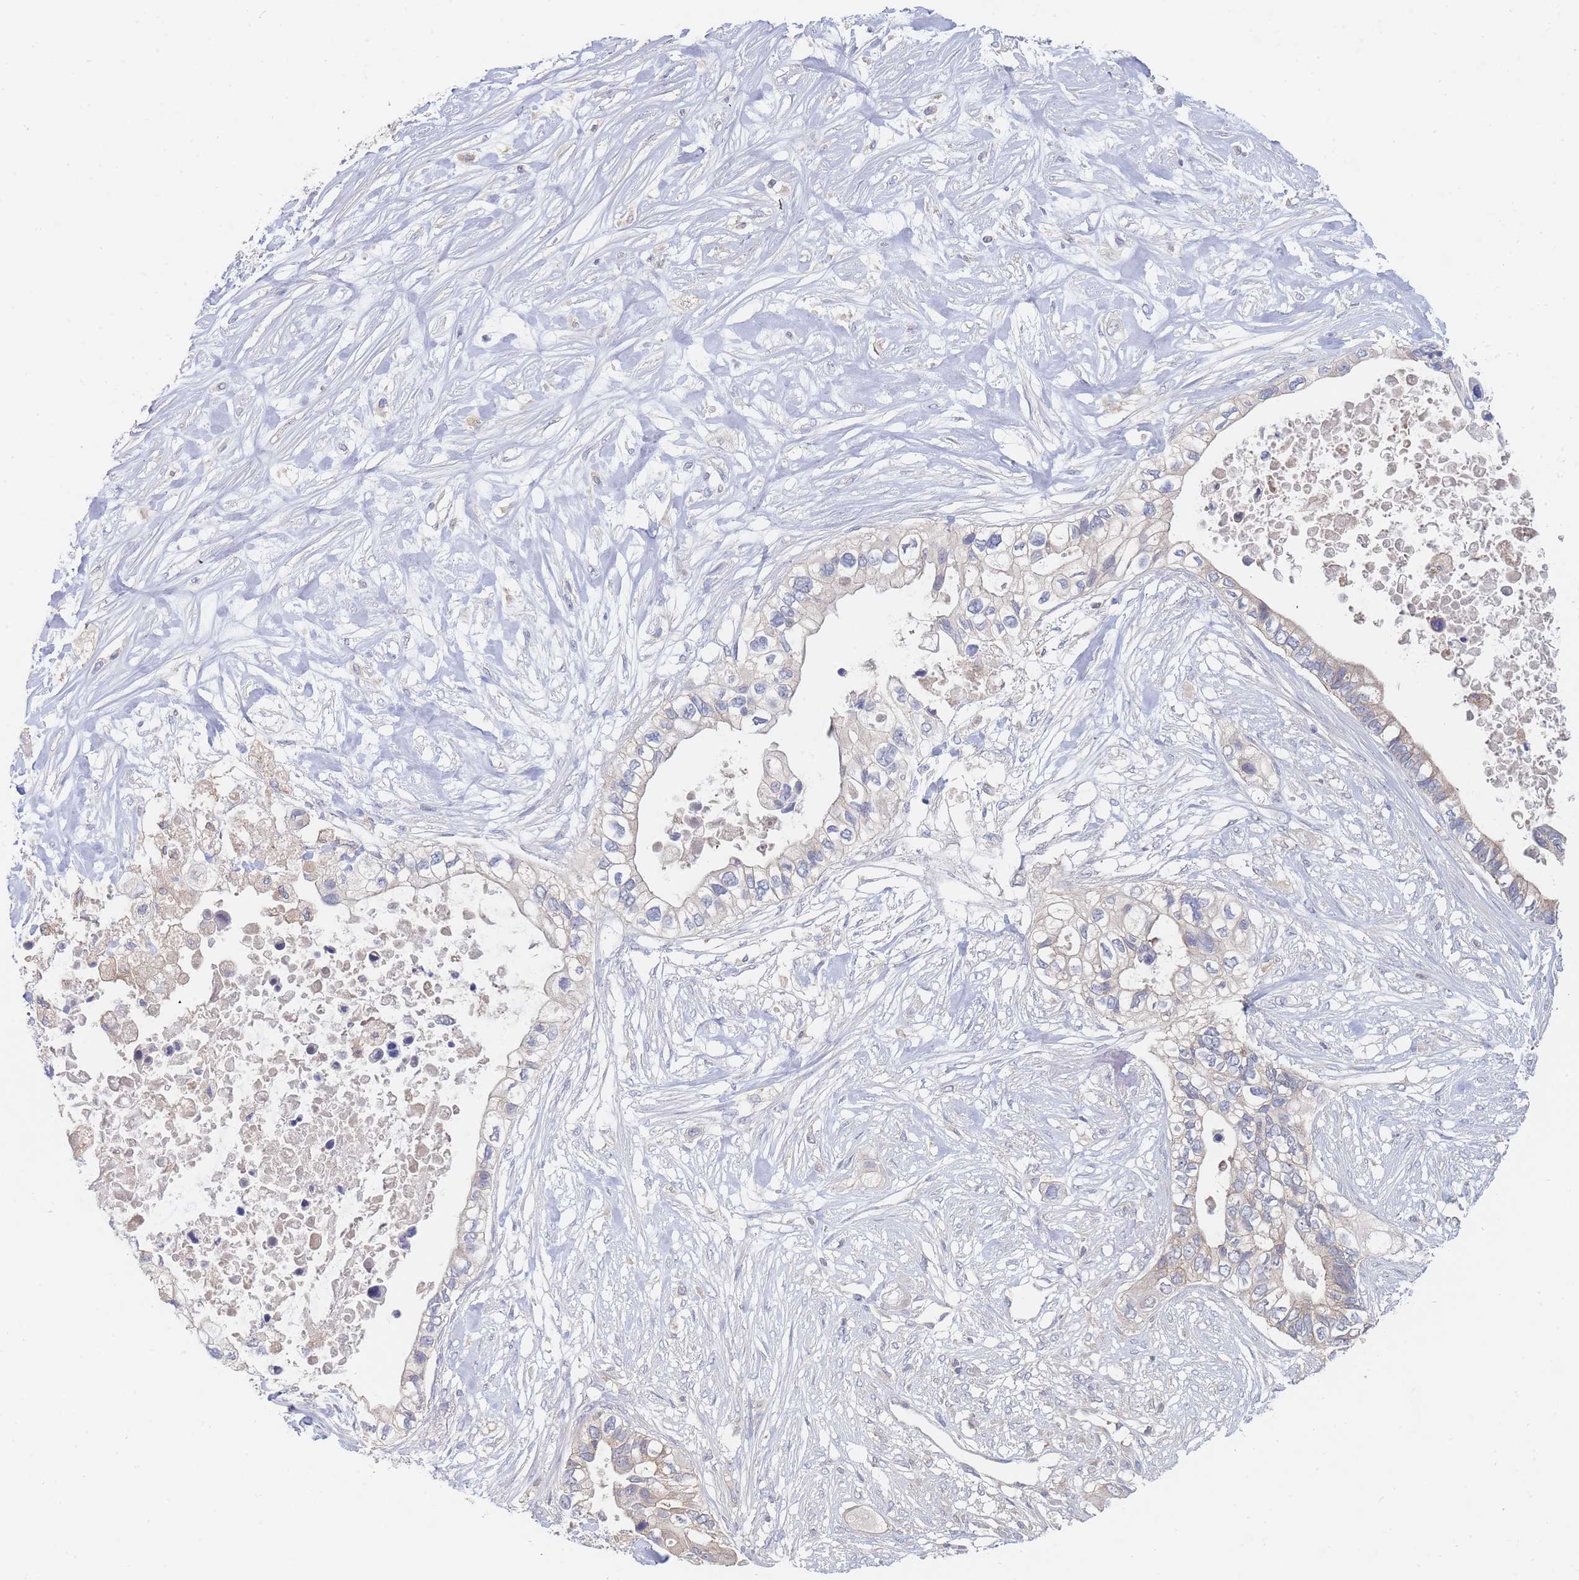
{"staining": {"intensity": "weak", "quantity": "<25%", "location": "cytoplasmic/membranous"}, "tissue": "pancreatic cancer", "cell_type": "Tumor cells", "image_type": "cancer", "snomed": [{"axis": "morphology", "description": "Adenocarcinoma, NOS"}, {"axis": "topography", "description": "Pancreas"}], "caption": "Tumor cells are negative for brown protein staining in pancreatic adenocarcinoma.", "gene": "PPP6C", "patient": {"sex": "female", "age": 63}}